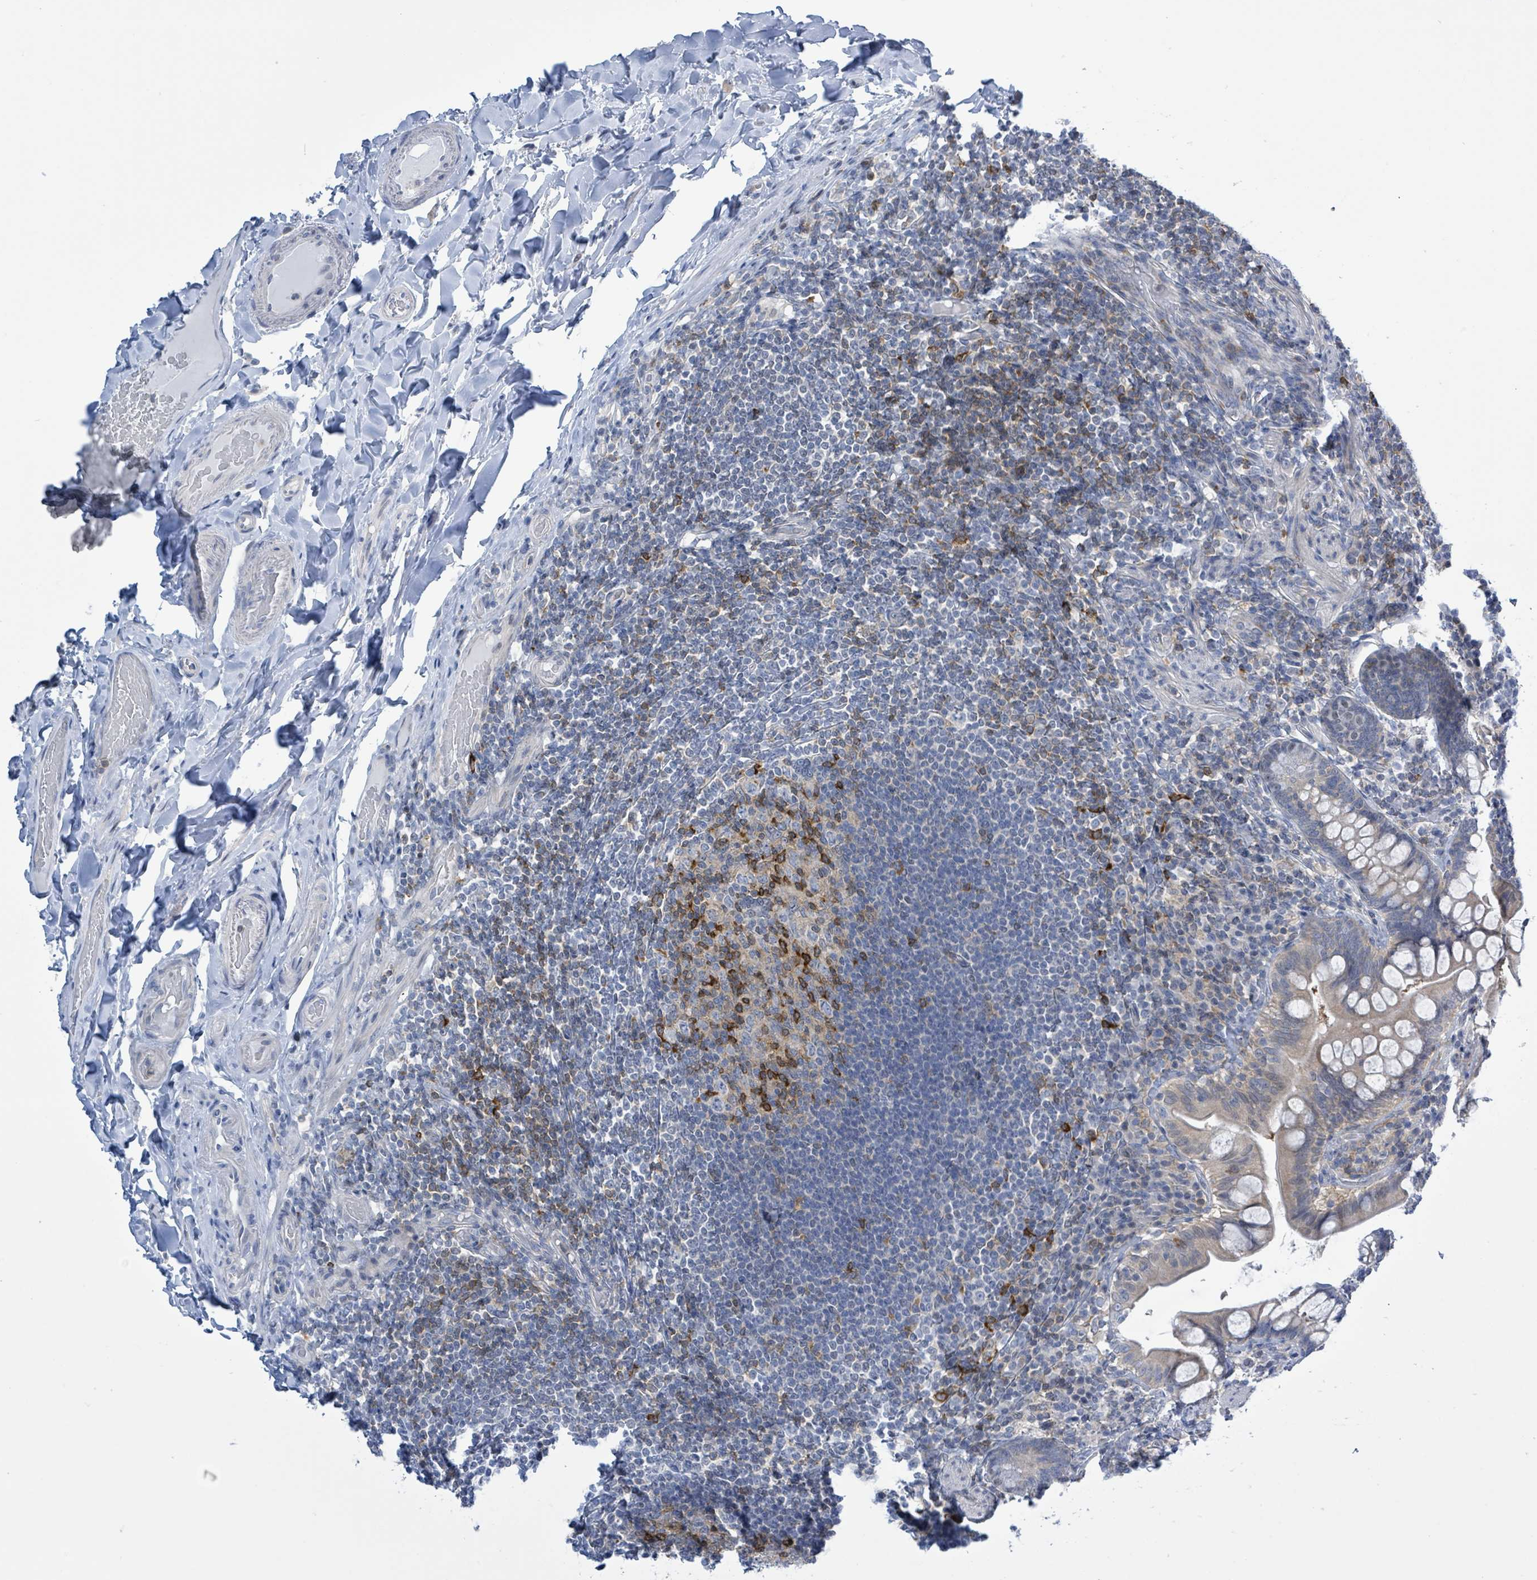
{"staining": {"intensity": "negative", "quantity": "none", "location": "none"}, "tissue": "small intestine", "cell_type": "Glandular cells", "image_type": "normal", "snomed": [{"axis": "morphology", "description": "Normal tissue, NOS"}, {"axis": "topography", "description": "Small intestine"}], "caption": "Histopathology image shows no significant protein positivity in glandular cells of unremarkable small intestine.", "gene": "DGKZ", "patient": {"sex": "male", "age": 70}}